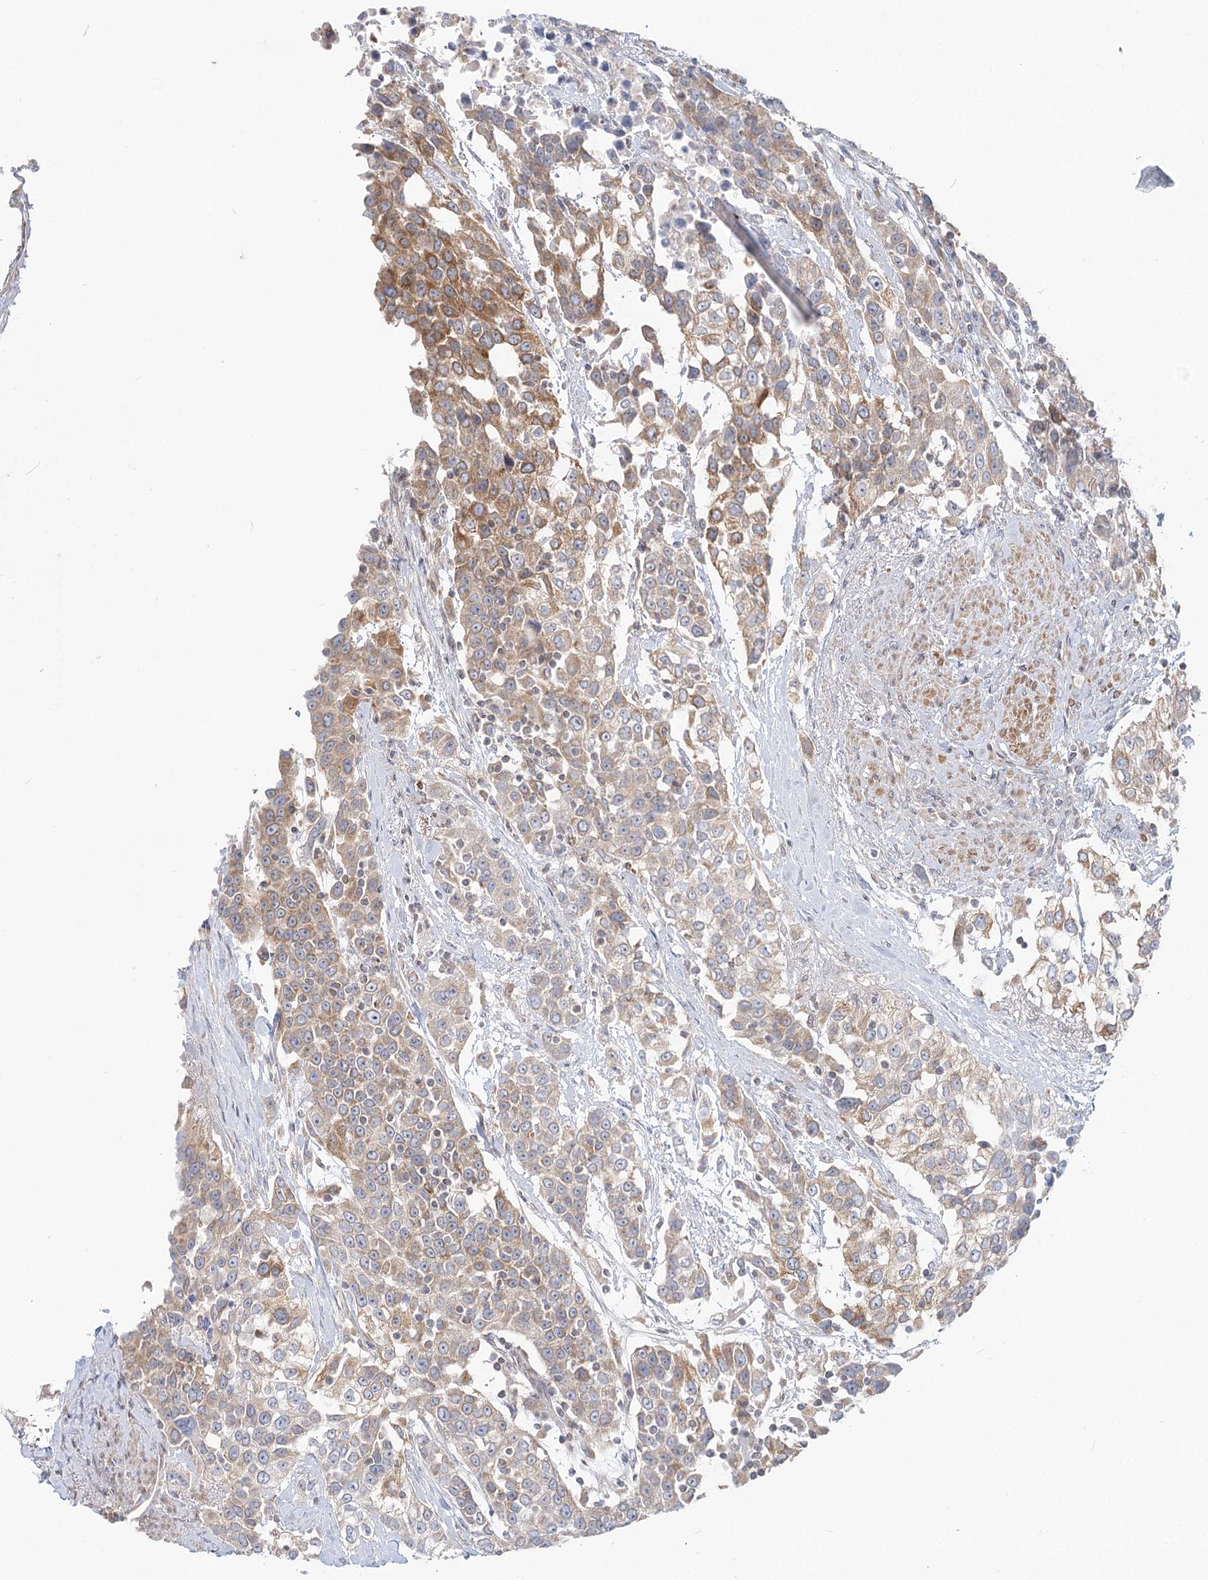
{"staining": {"intensity": "moderate", "quantity": "25%-75%", "location": "cytoplasmic/membranous"}, "tissue": "urothelial cancer", "cell_type": "Tumor cells", "image_type": "cancer", "snomed": [{"axis": "morphology", "description": "Urothelial carcinoma, High grade"}, {"axis": "topography", "description": "Urinary bladder"}], "caption": "This is an image of immunohistochemistry (IHC) staining of high-grade urothelial carcinoma, which shows moderate staining in the cytoplasmic/membranous of tumor cells.", "gene": "MTMR3", "patient": {"sex": "female", "age": 80}}